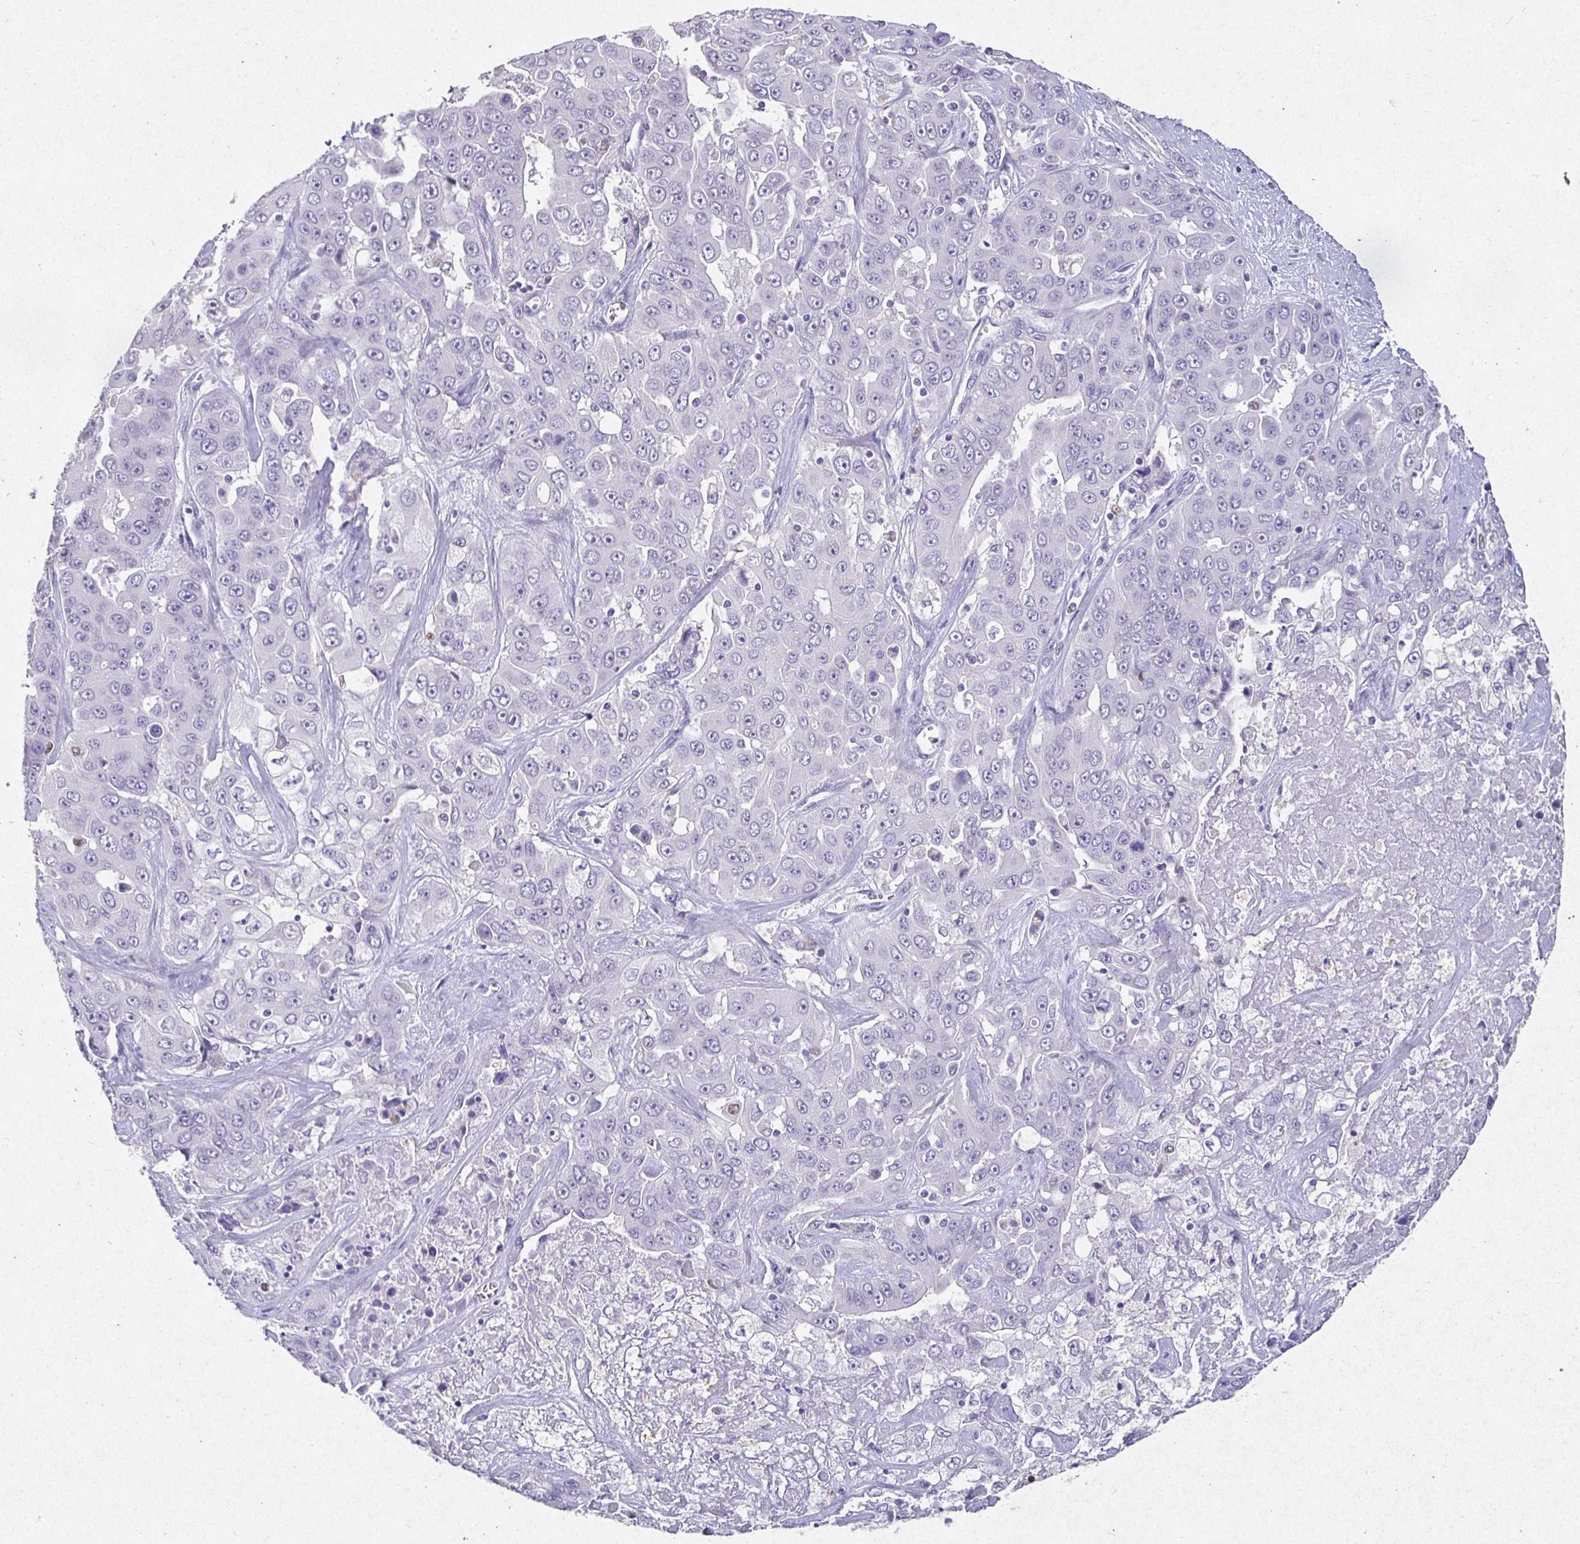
{"staining": {"intensity": "negative", "quantity": "none", "location": "none"}, "tissue": "liver cancer", "cell_type": "Tumor cells", "image_type": "cancer", "snomed": [{"axis": "morphology", "description": "Cholangiocarcinoma"}, {"axis": "topography", "description": "Liver"}], "caption": "A high-resolution image shows immunohistochemistry staining of liver cancer, which shows no significant expression in tumor cells.", "gene": "SATB1", "patient": {"sex": "female", "age": 52}}